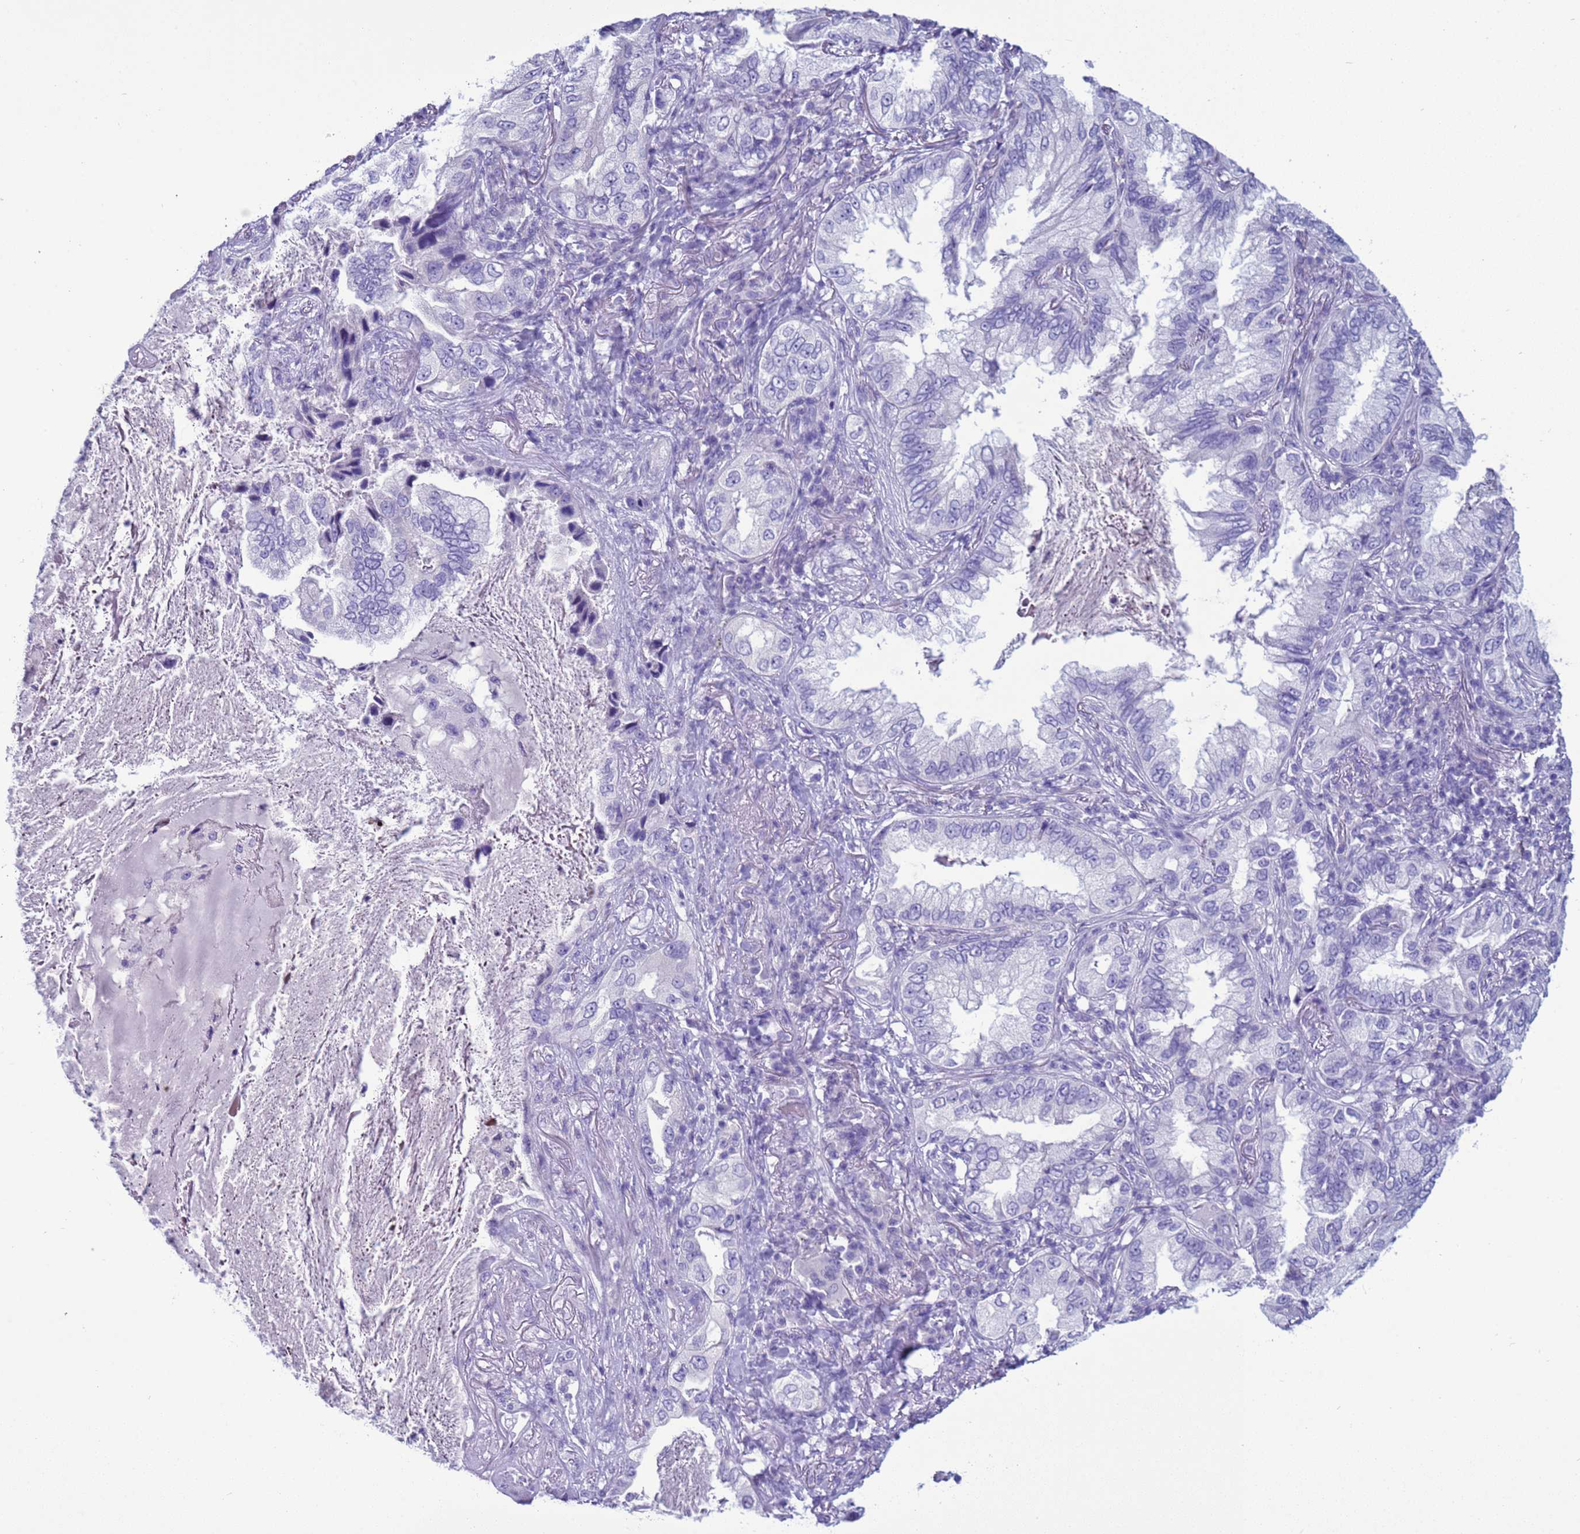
{"staining": {"intensity": "negative", "quantity": "none", "location": "none"}, "tissue": "lung cancer", "cell_type": "Tumor cells", "image_type": "cancer", "snomed": [{"axis": "morphology", "description": "Adenocarcinoma, NOS"}, {"axis": "topography", "description": "Lung"}], "caption": "Protein analysis of lung adenocarcinoma shows no significant staining in tumor cells.", "gene": "CST4", "patient": {"sex": "female", "age": 69}}